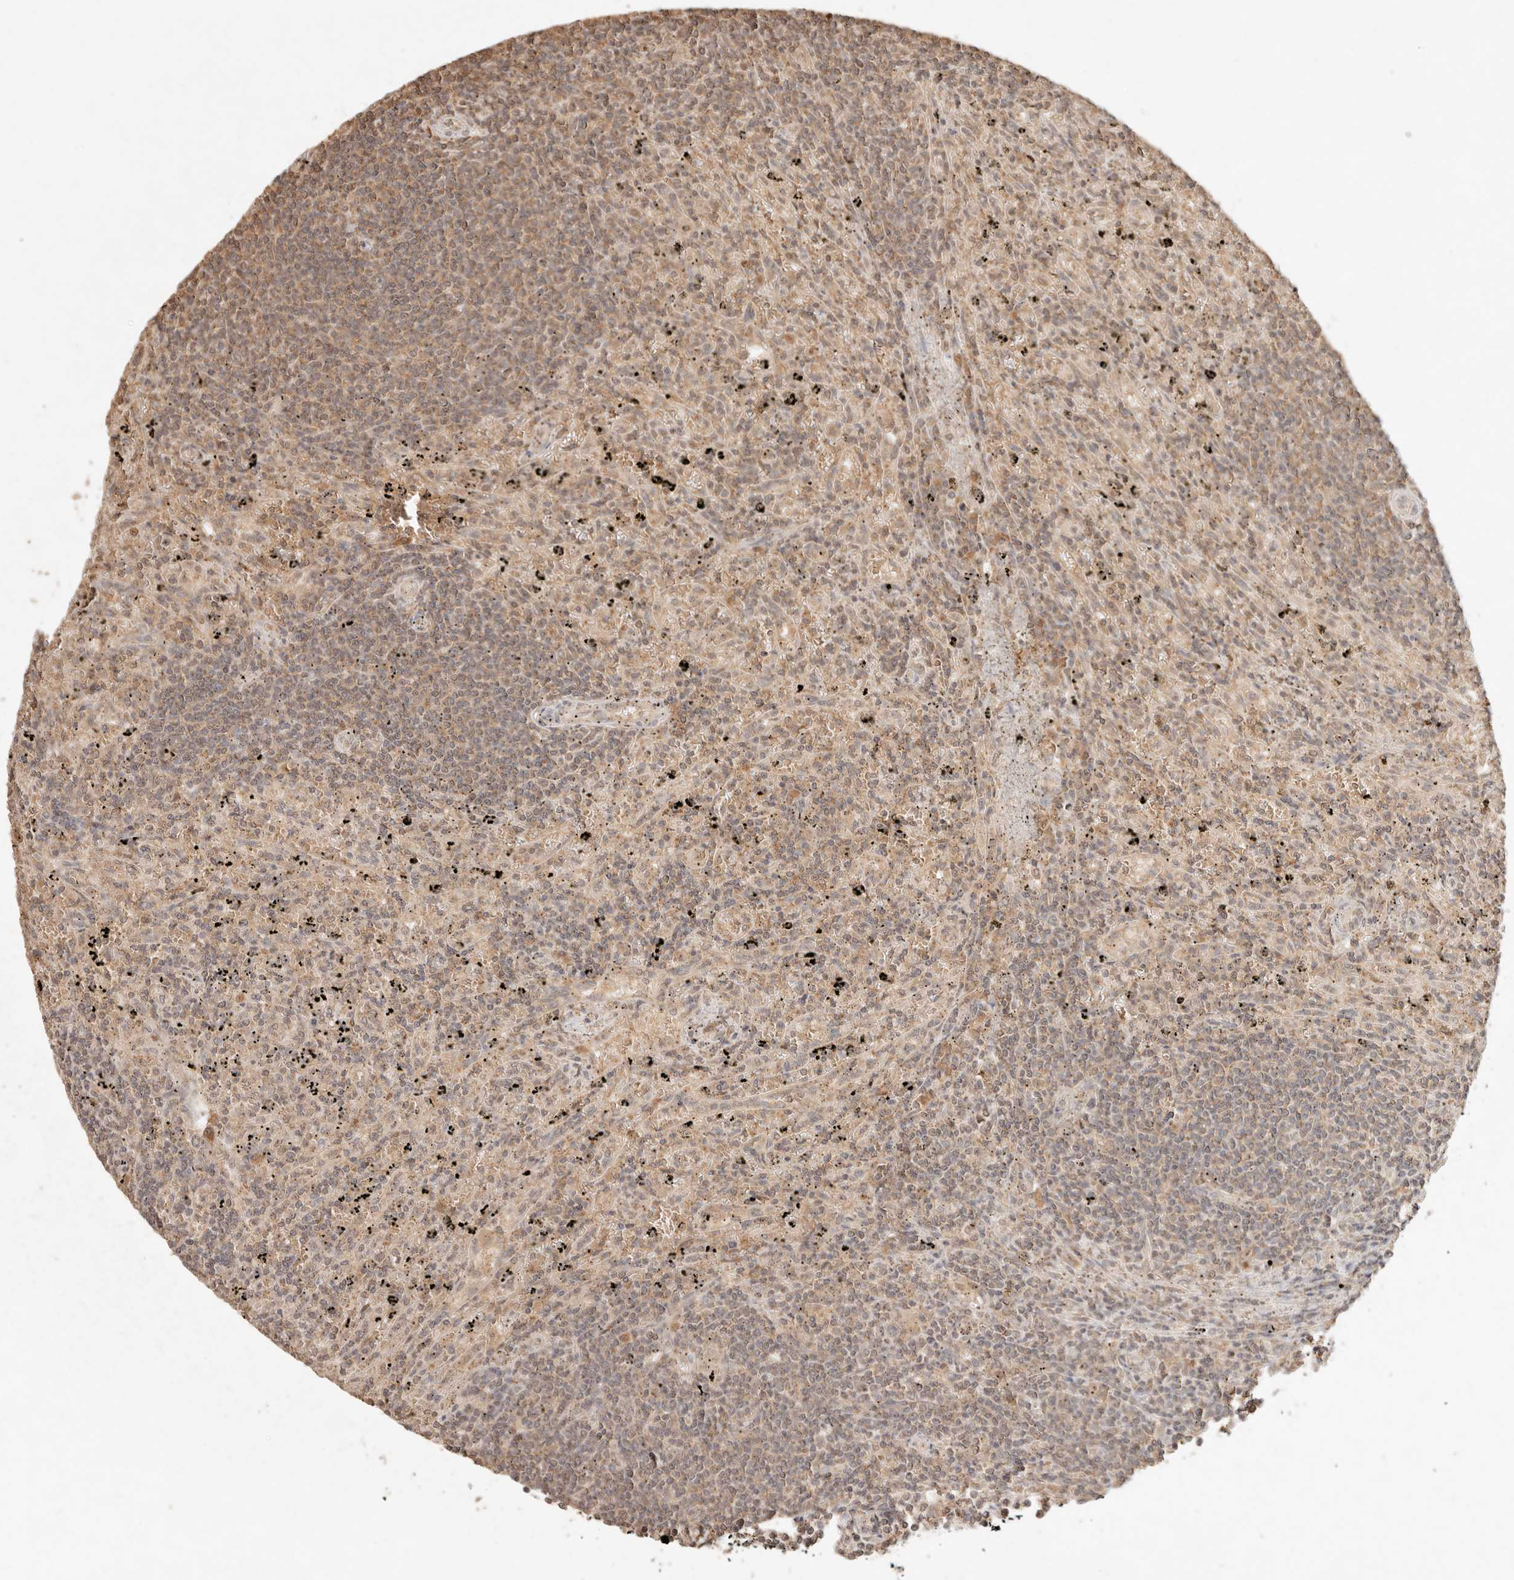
{"staining": {"intensity": "weak", "quantity": "25%-75%", "location": "cytoplasmic/membranous"}, "tissue": "lymphoma", "cell_type": "Tumor cells", "image_type": "cancer", "snomed": [{"axis": "morphology", "description": "Malignant lymphoma, non-Hodgkin's type, Low grade"}, {"axis": "topography", "description": "Spleen"}], "caption": "This histopathology image displays IHC staining of lymphoma, with low weak cytoplasmic/membranous expression in approximately 25%-75% of tumor cells.", "gene": "LMO4", "patient": {"sex": "male", "age": 76}}